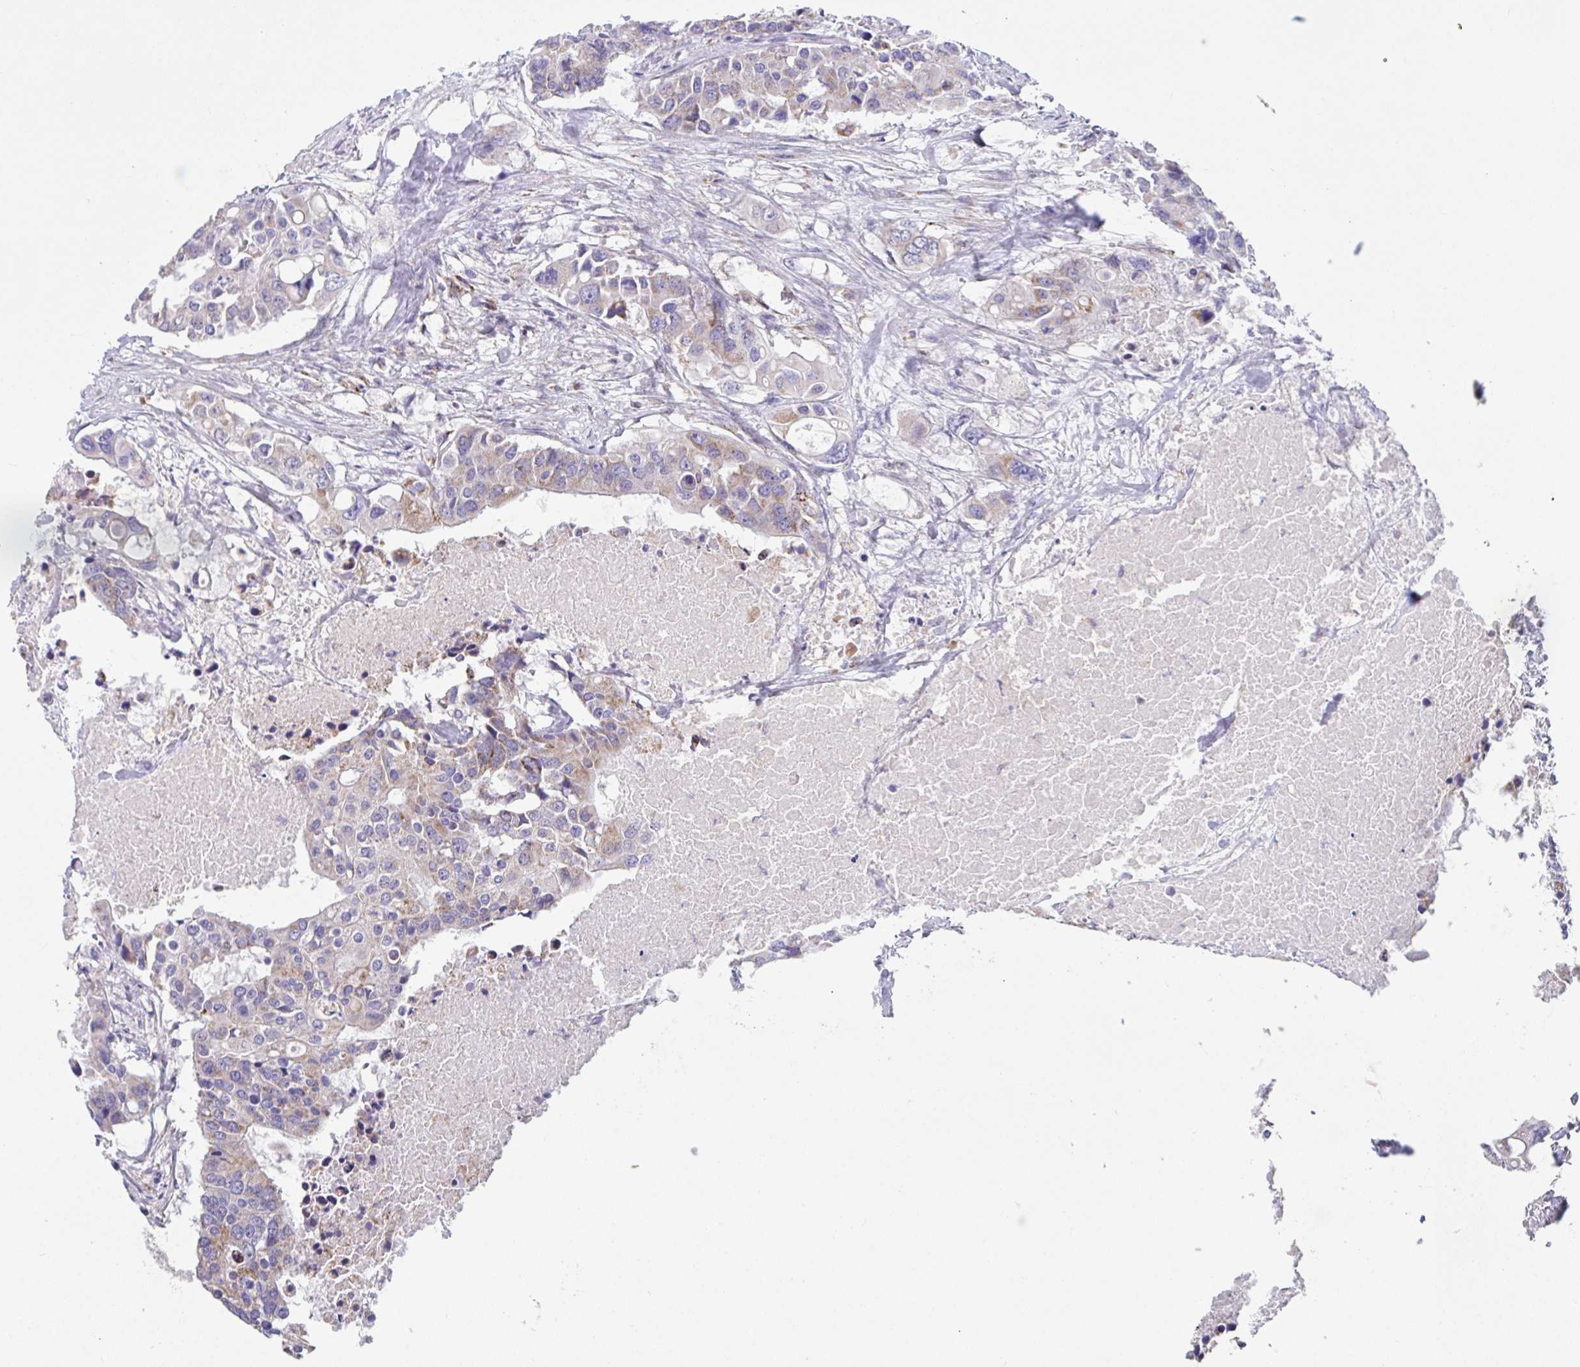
{"staining": {"intensity": "weak", "quantity": "<25%", "location": "cytoplasmic/membranous"}, "tissue": "colorectal cancer", "cell_type": "Tumor cells", "image_type": "cancer", "snomed": [{"axis": "morphology", "description": "Adenocarcinoma, NOS"}, {"axis": "topography", "description": "Colon"}], "caption": "Tumor cells are negative for brown protein staining in adenocarcinoma (colorectal). The staining is performed using DAB (3,3'-diaminobenzidine) brown chromogen with nuclei counter-stained in using hematoxylin.", "gene": "DOK7", "patient": {"sex": "male", "age": 77}}